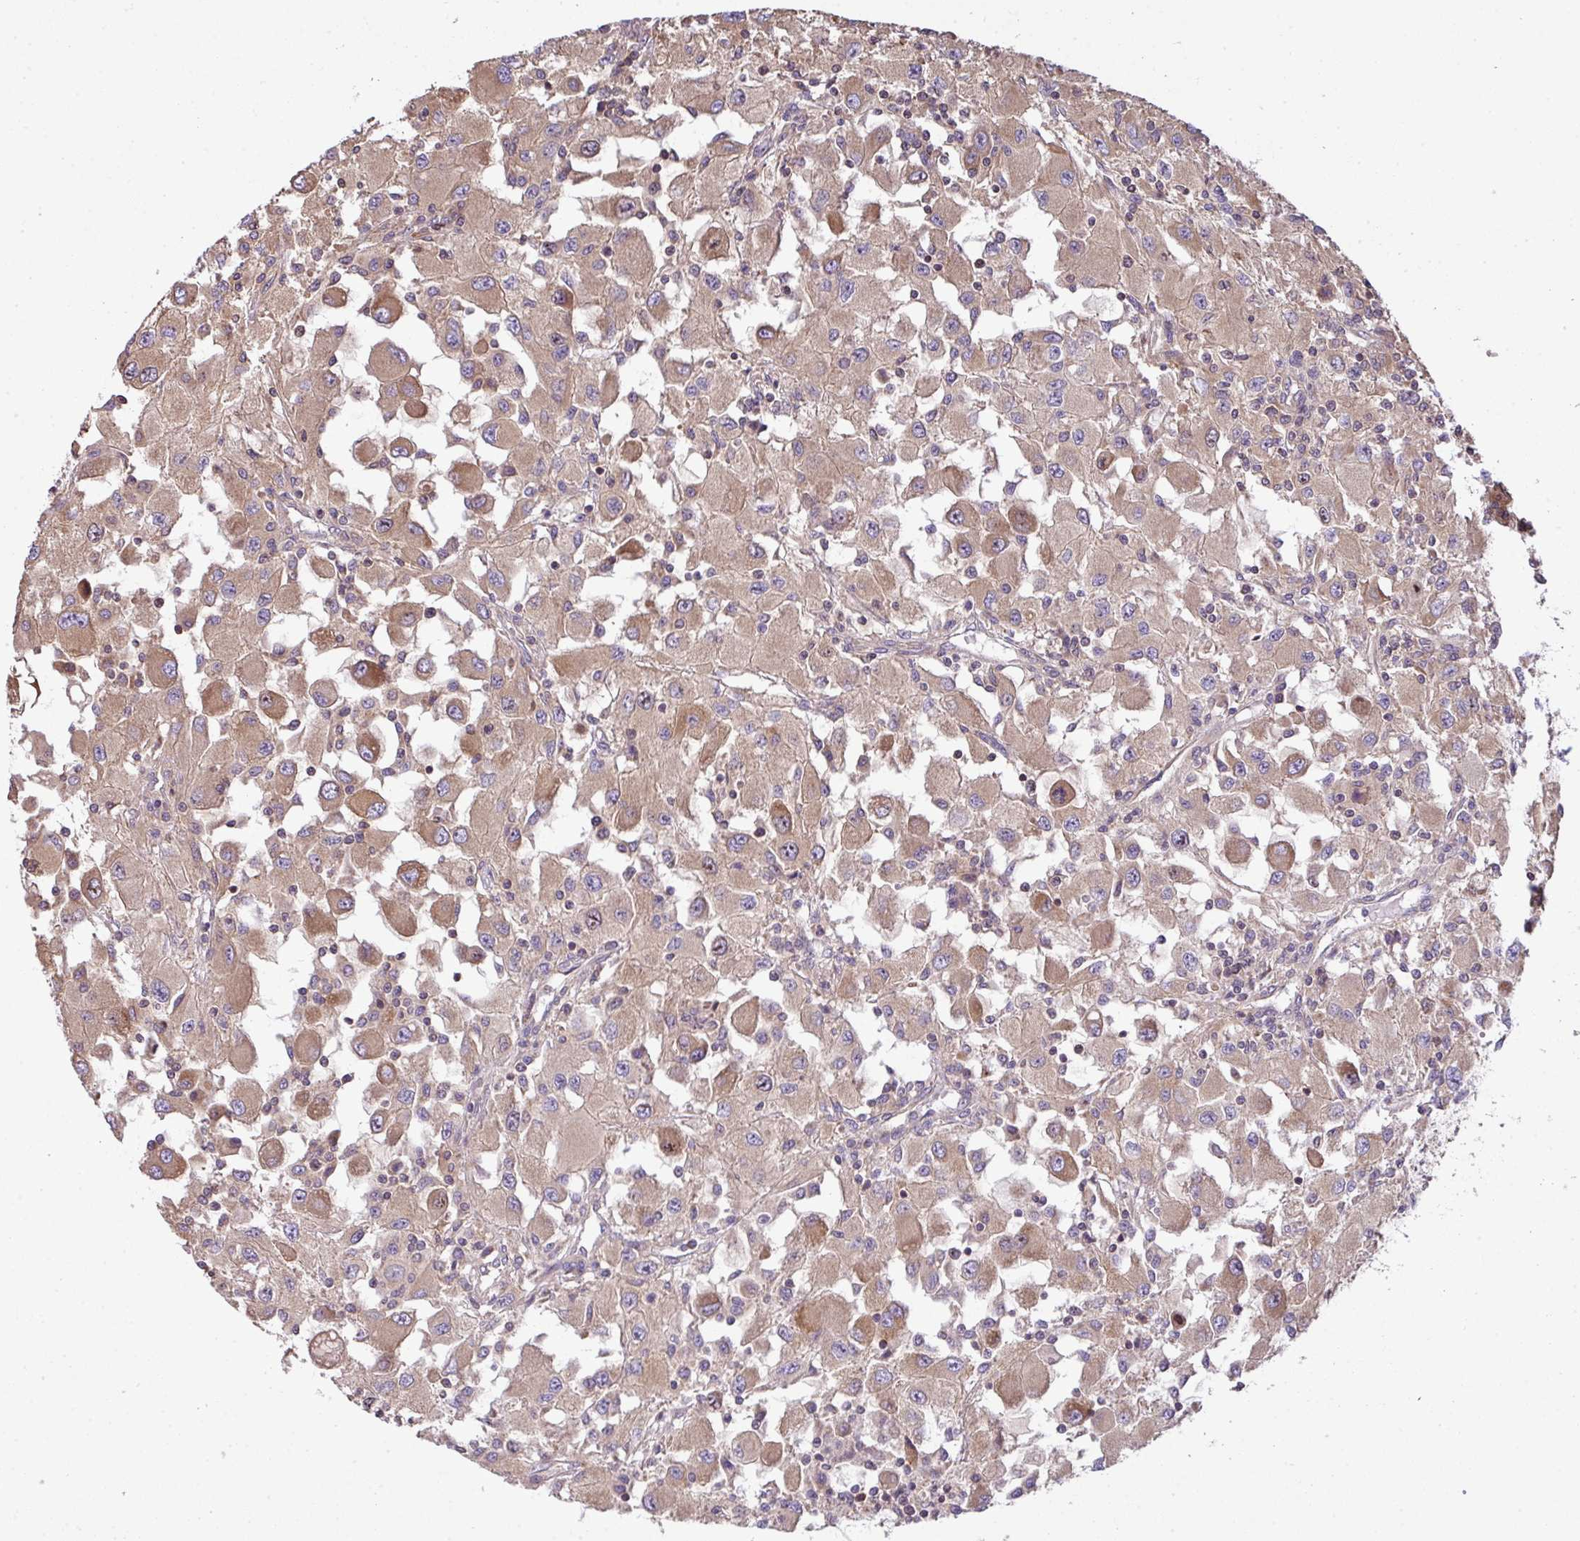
{"staining": {"intensity": "moderate", "quantity": "25%-75%", "location": "cytoplasmic/membranous"}, "tissue": "renal cancer", "cell_type": "Tumor cells", "image_type": "cancer", "snomed": [{"axis": "morphology", "description": "Adenocarcinoma, NOS"}, {"axis": "topography", "description": "Kidney"}], "caption": "Moderate cytoplasmic/membranous protein staining is identified in approximately 25%-75% of tumor cells in renal cancer (adenocarcinoma).", "gene": "VENTX", "patient": {"sex": "female", "age": 67}}